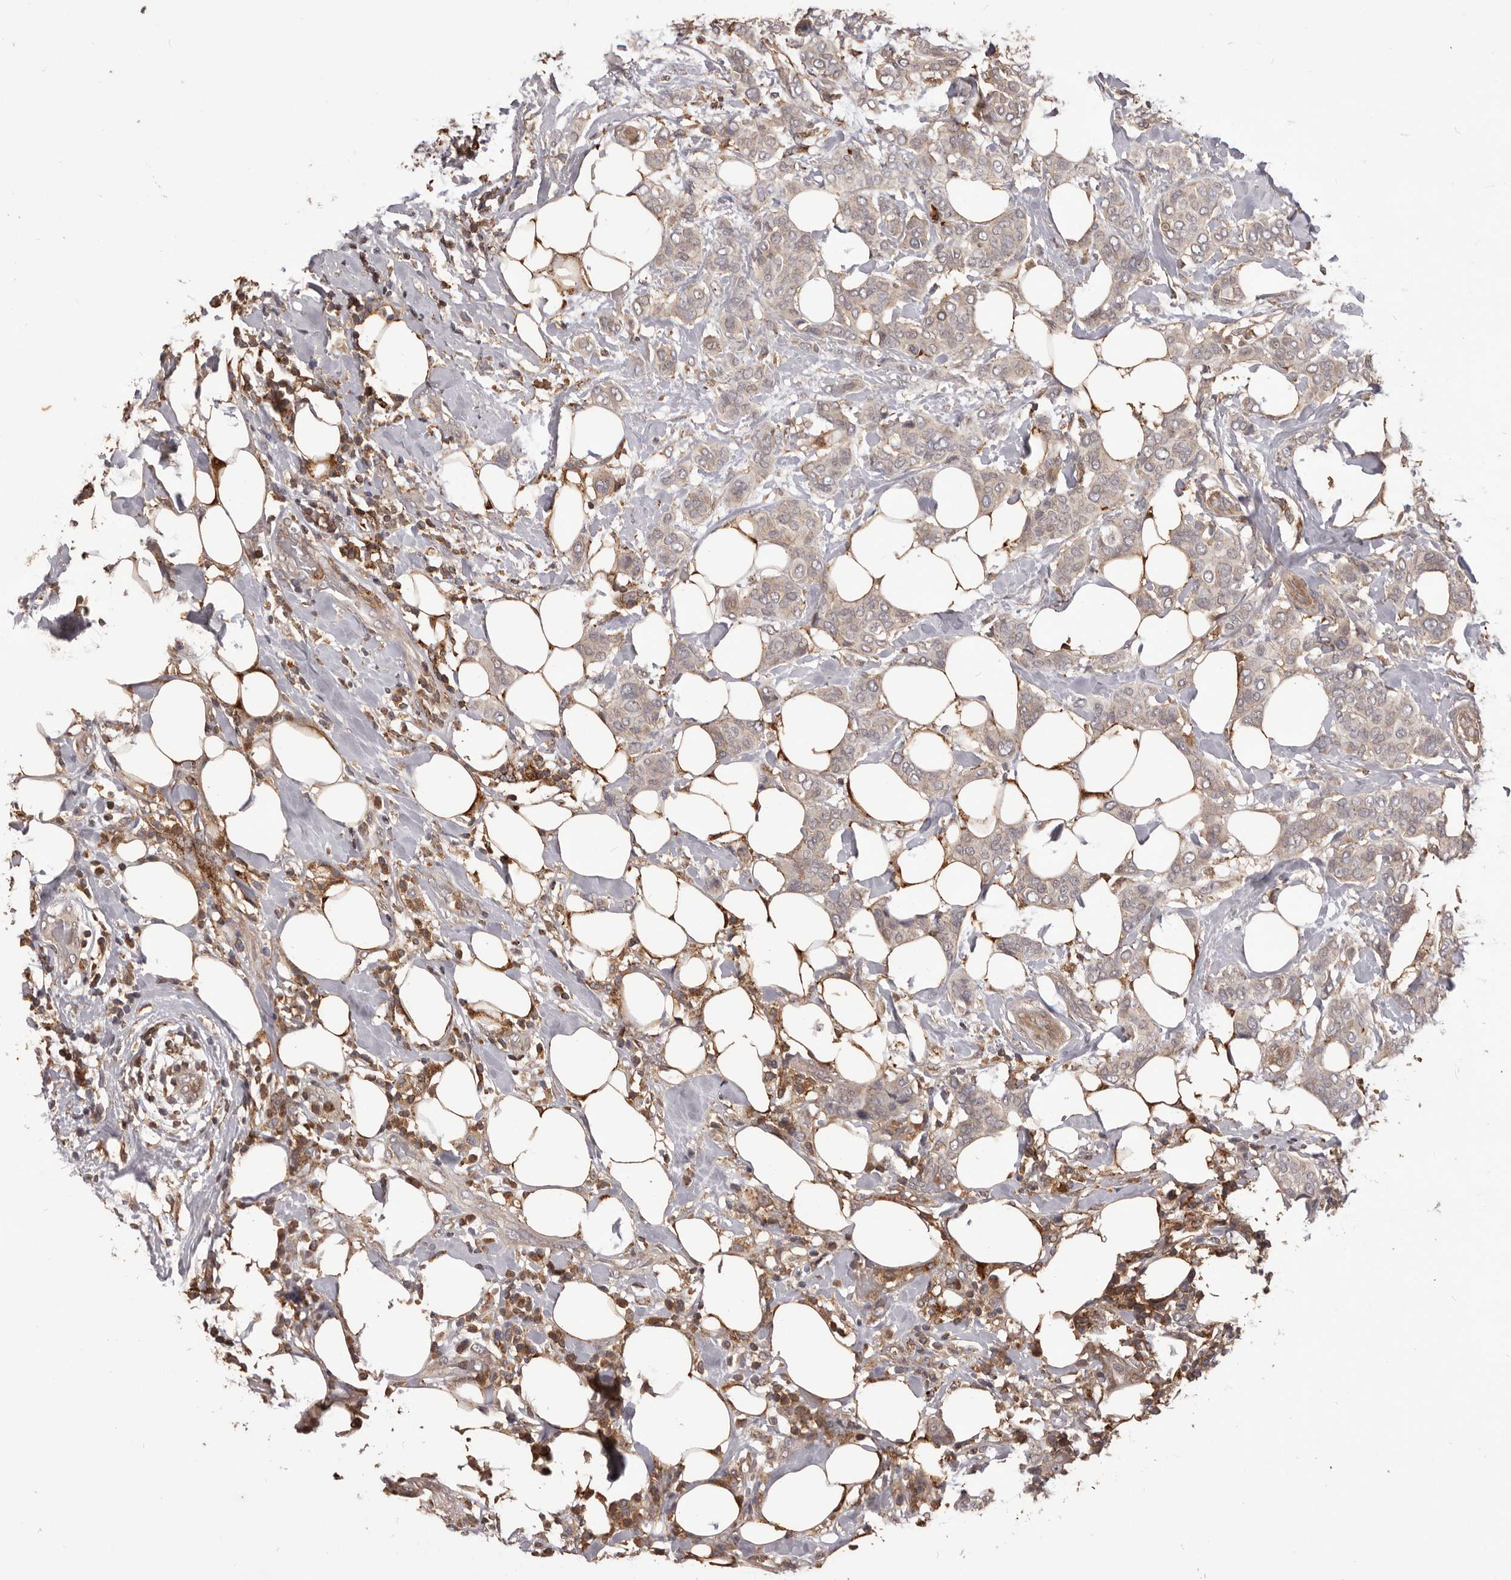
{"staining": {"intensity": "weak", "quantity": "<25%", "location": "cytoplasmic/membranous"}, "tissue": "breast cancer", "cell_type": "Tumor cells", "image_type": "cancer", "snomed": [{"axis": "morphology", "description": "Lobular carcinoma"}, {"axis": "topography", "description": "Breast"}], "caption": "IHC photomicrograph of neoplastic tissue: breast cancer (lobular carcinoma) stained with DAB displays no significant protein positivity in tumor cells.", "gene": "GLIPR2", "patient": {"sex": "female", "age": 51}}